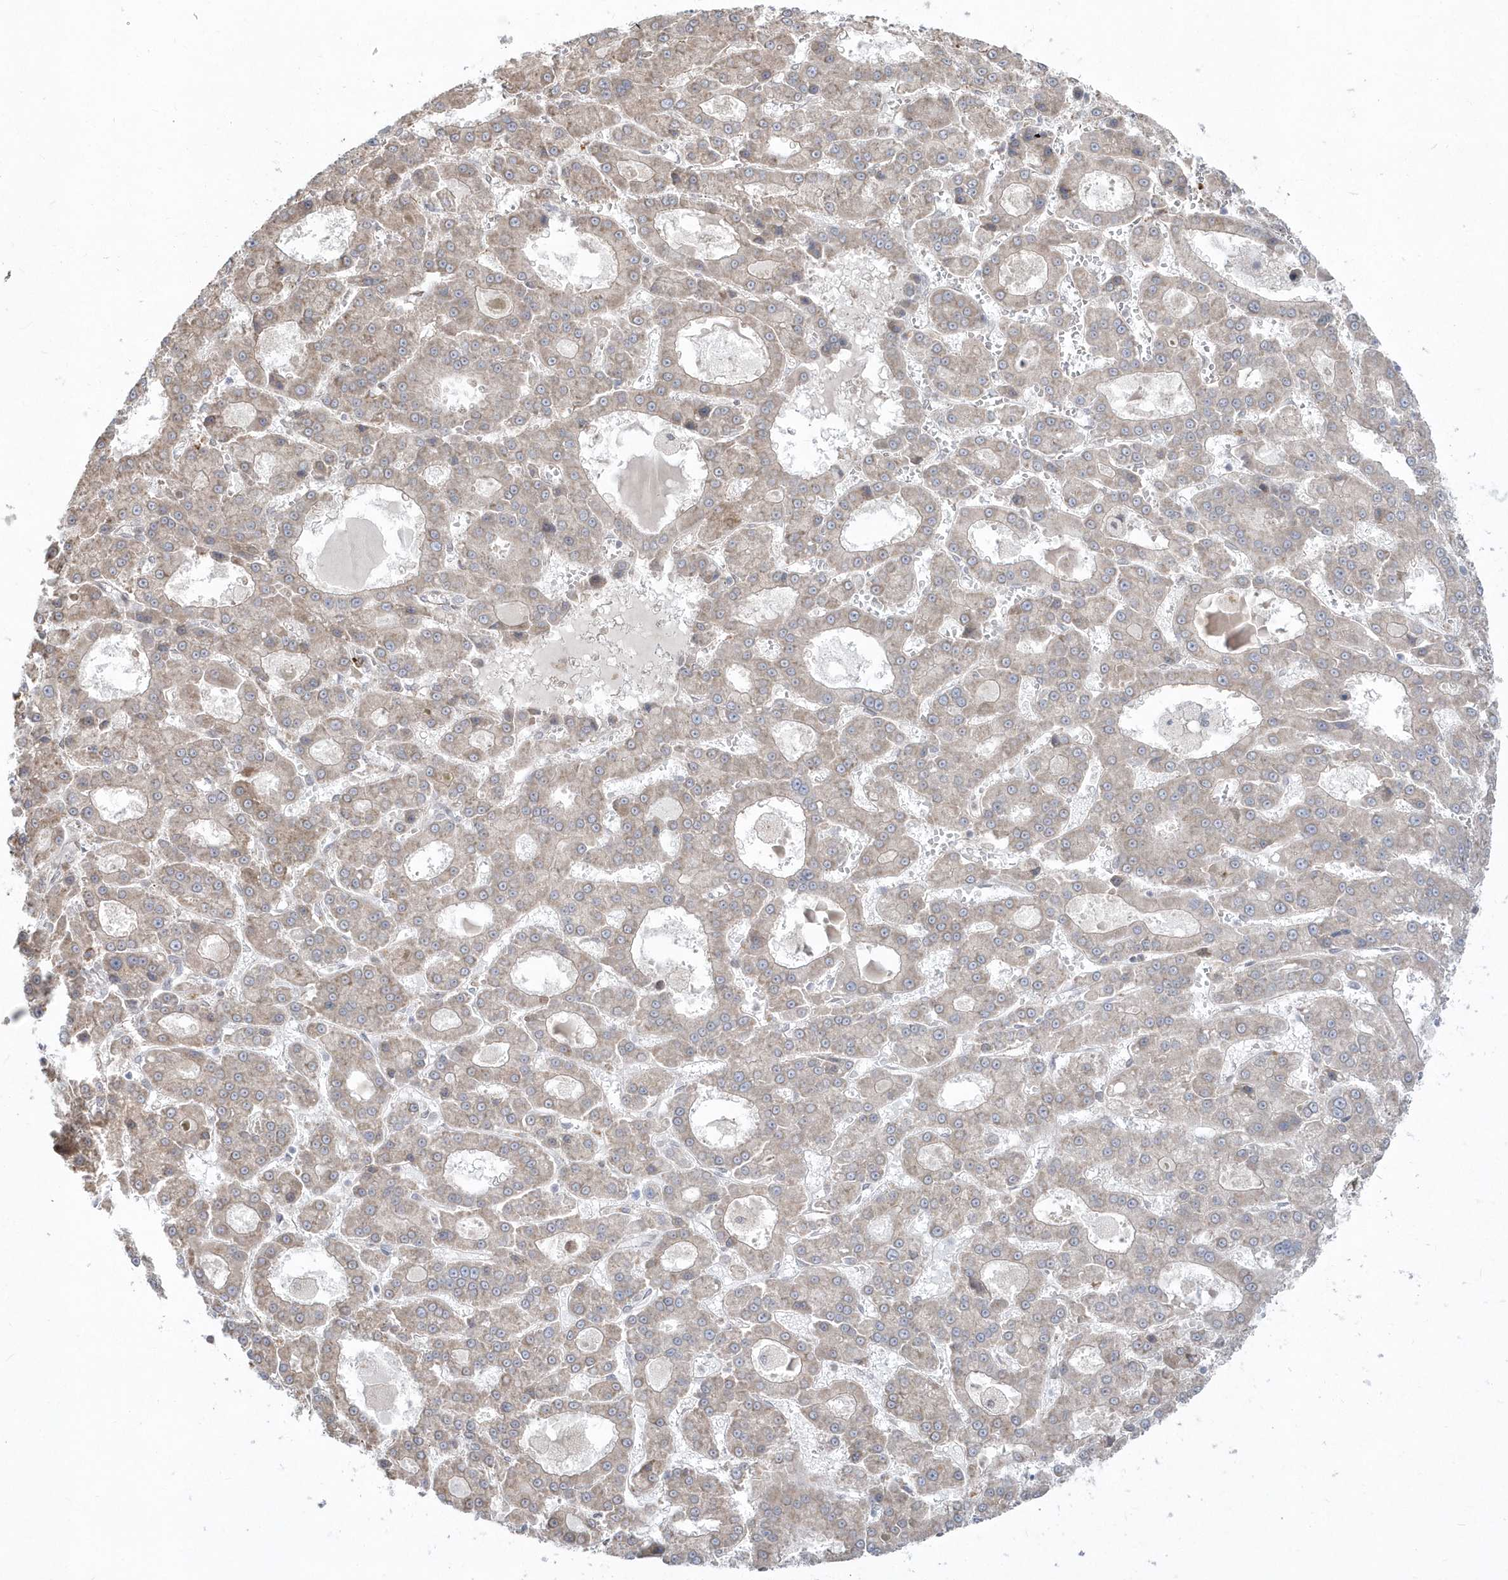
{"staining": {"intensity": "negative", "quantity": "none", "location": "none"}, "tissue": "liver cancer", "cell_type": "Tumor cells", "image_type": "cancer", "snomed": [{"axis": "morphology", "description": "Carcinoma, Hepatocellular, NOS"}, {"axis": "topography", "description": "Liver"}], "caption": "Tumor cells show no significant staining in liver cancer (hepatocellular carcinoma).", "gene": "DHX57", "patient": {"sex": "male", "age": 70}}